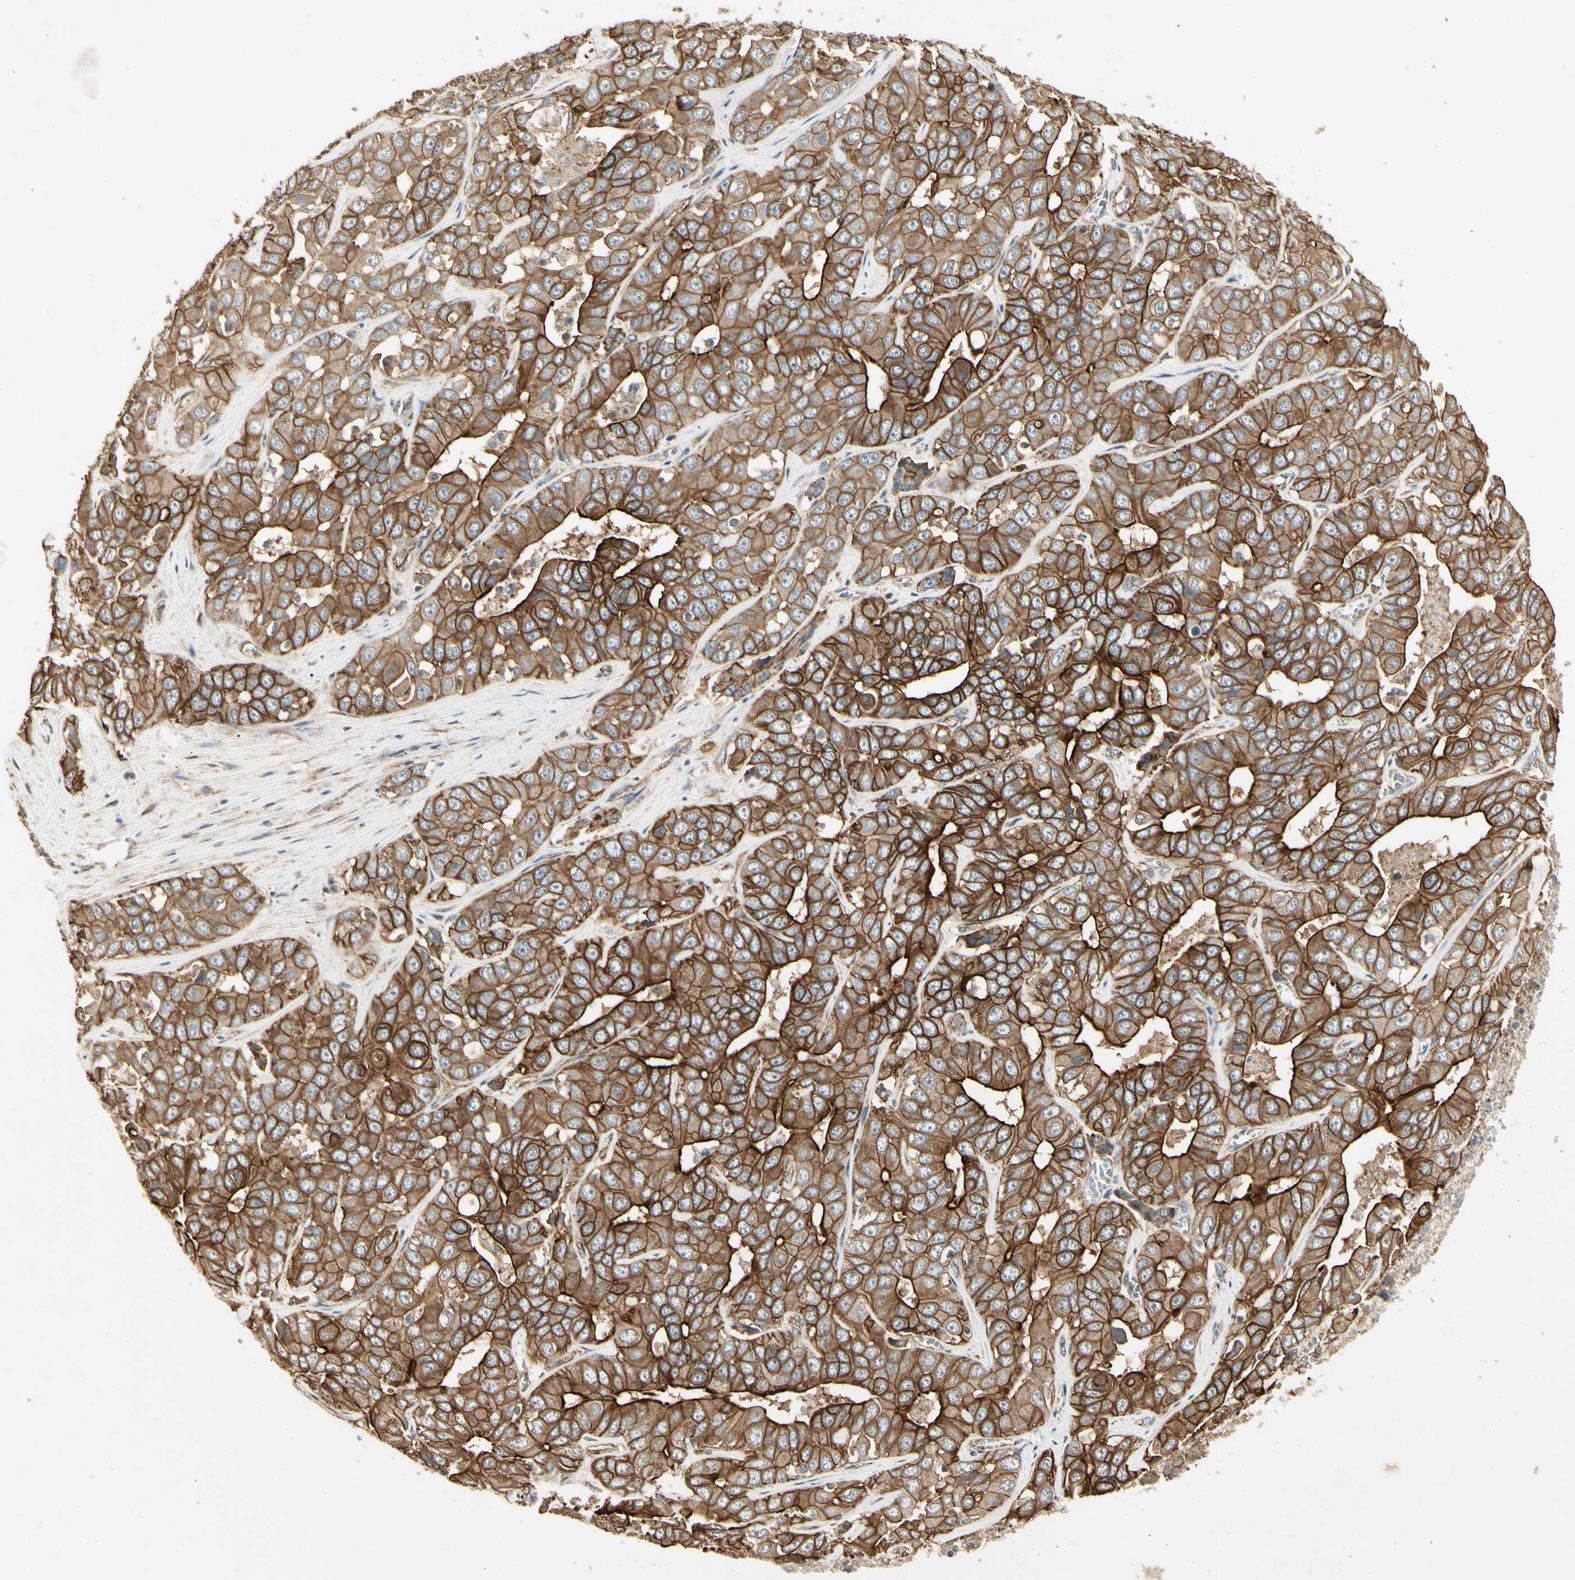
{"staining": {"intensity": "strong", "quantity": ">75%", "location": "cytoplasmic/membranous"}, "tissue": "liver cancer", "cell_type": "Tumor cells", "image_type": "cancer", "snomed": [{"axis": "morphology", "description": "Cholangiocarcinoma"}, {"axis": "topography", "description": "Liver"}], "caption": "Liver cancer (cholangiocarcinoma) tissue shows strong cytoplasmic/membranous expression in about >75% of tumor cells, visualized by immunohistochemistry.", "gene": "RNF180", "patient": {"sex": "female", "age": 52}}